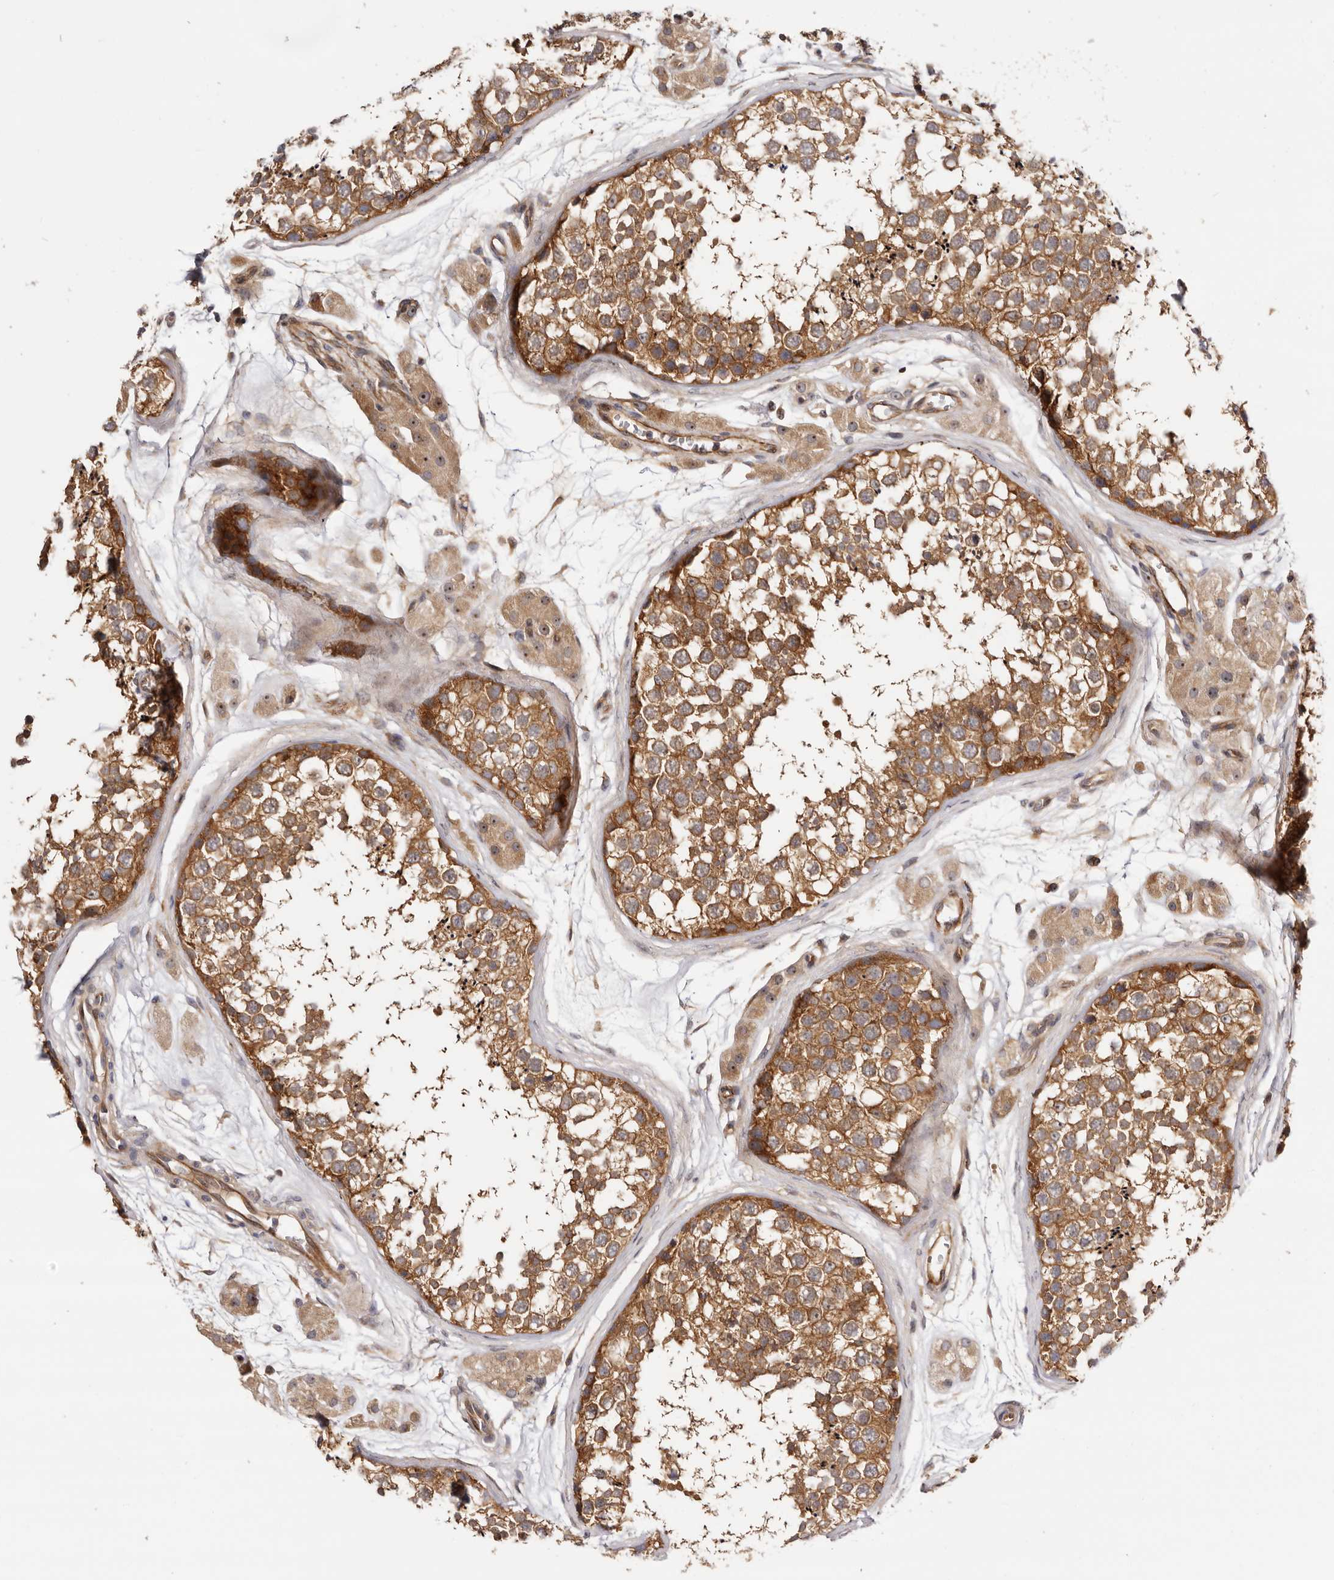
{"staining": {"intensity": "moderate", "quantity": ">75%", "location": "cytoplasmic/membranous"}, "tissue": "testis", "cell_type": "Cells in seminiferous ducts", "image_type": "normal", "snomed": [{"axis": "morphology", "description": "Normal tissue, NOS"}, {"axis": "topography", "description": "Testis"}], "caption": "Cells in seminiferous ducts reveal moderate cytoplasmic/membranous expression in approximately >75% of cells in benign testis.", "gene": "PANK4", "patient": {"sex": "male", "age": 56}}